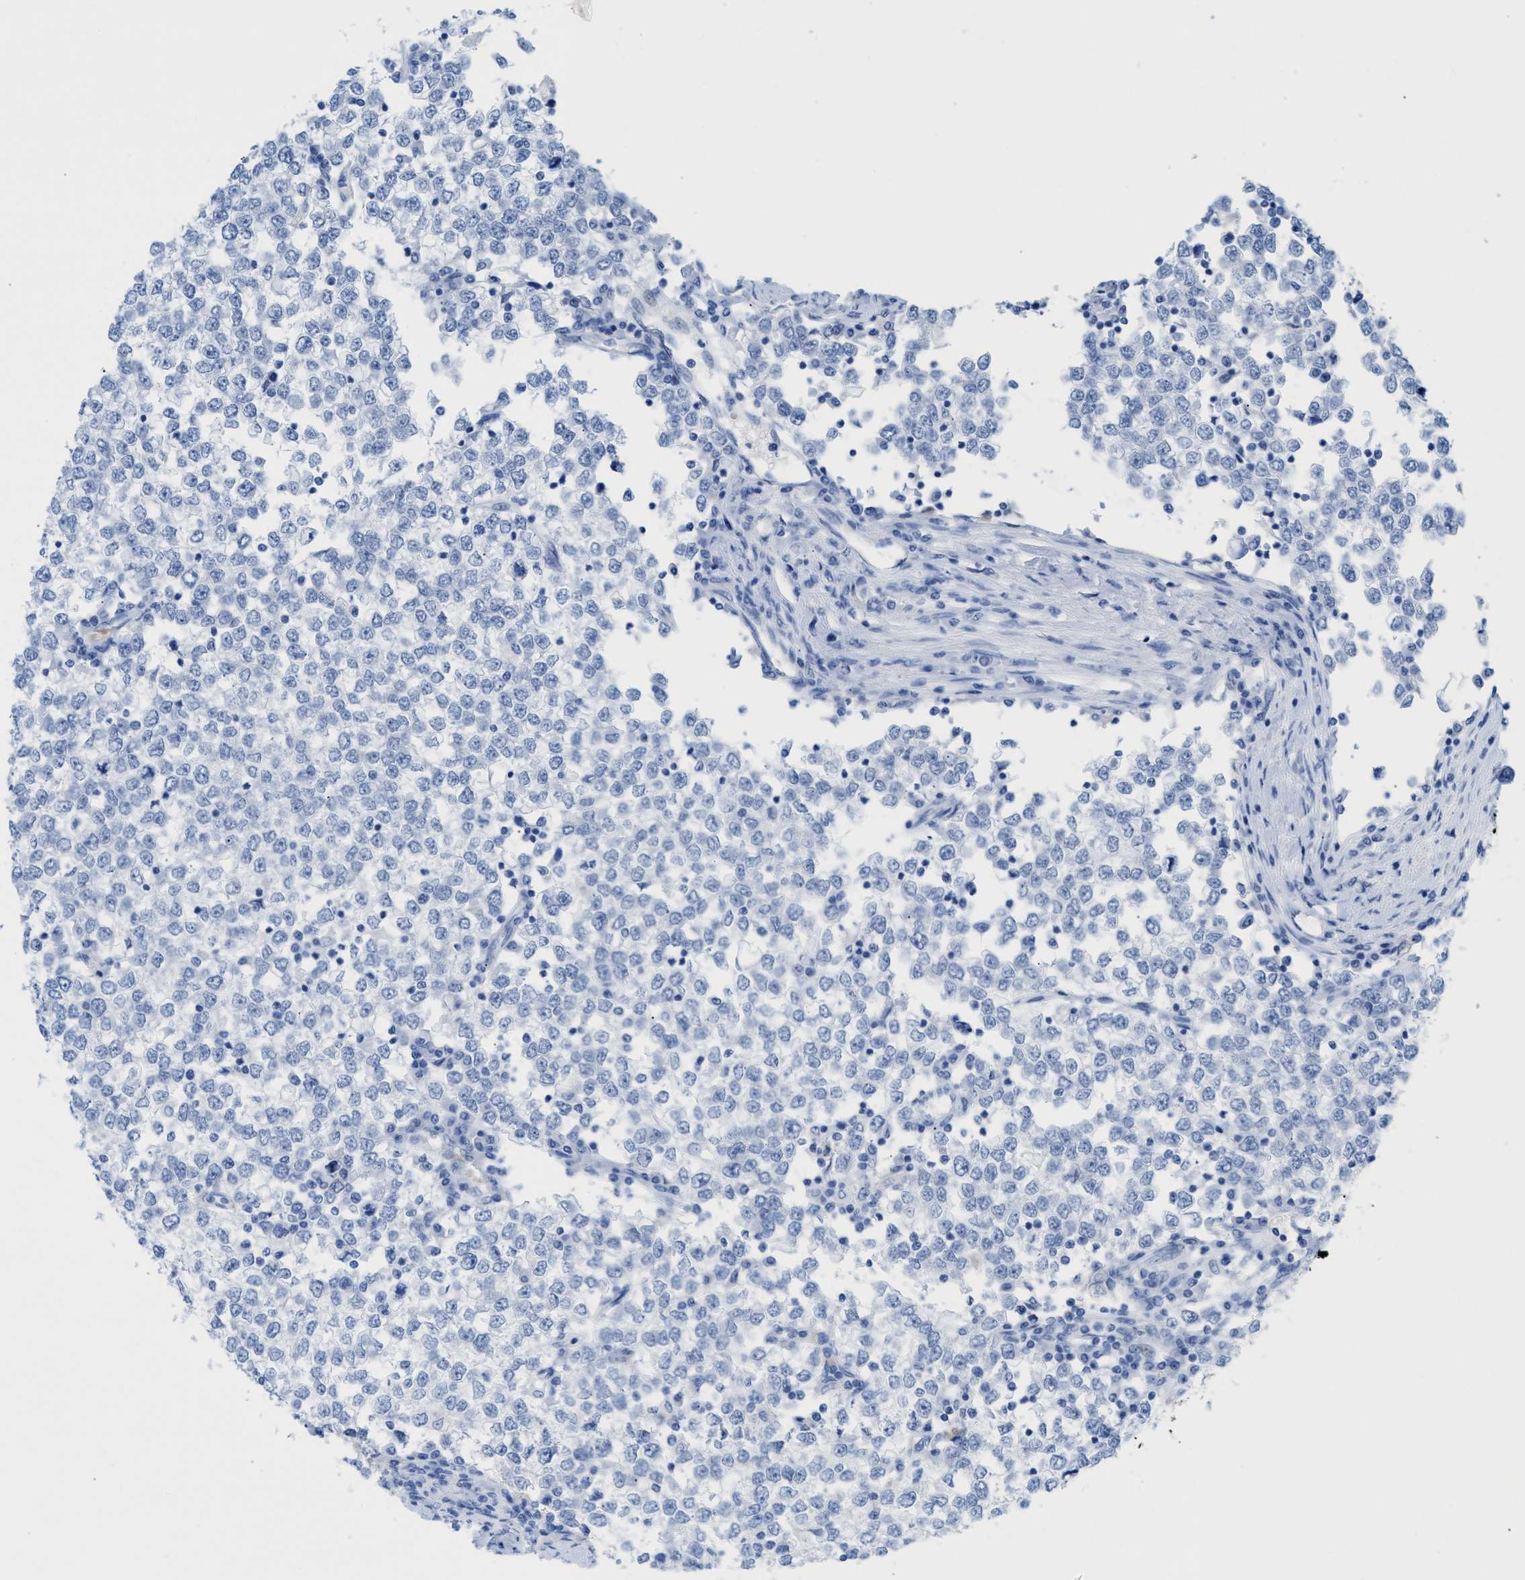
{"staining": {"intensity": "negative", "quantity": "none", "location": "none"}, "tissue": "testis cancer", "cell_type": "Tumor cells", "image_type": "cancer", "snomed": [{"axis": "morphology", "description": "Seminoma, NOS"}, {"axis": "topography", "description": "Testis"}], "caption": "Tumor cells are negative for brown protein staining in seminoma (testis).", "gene": "ANKFN1", "patient": {"sex": "male", "age": 65}}